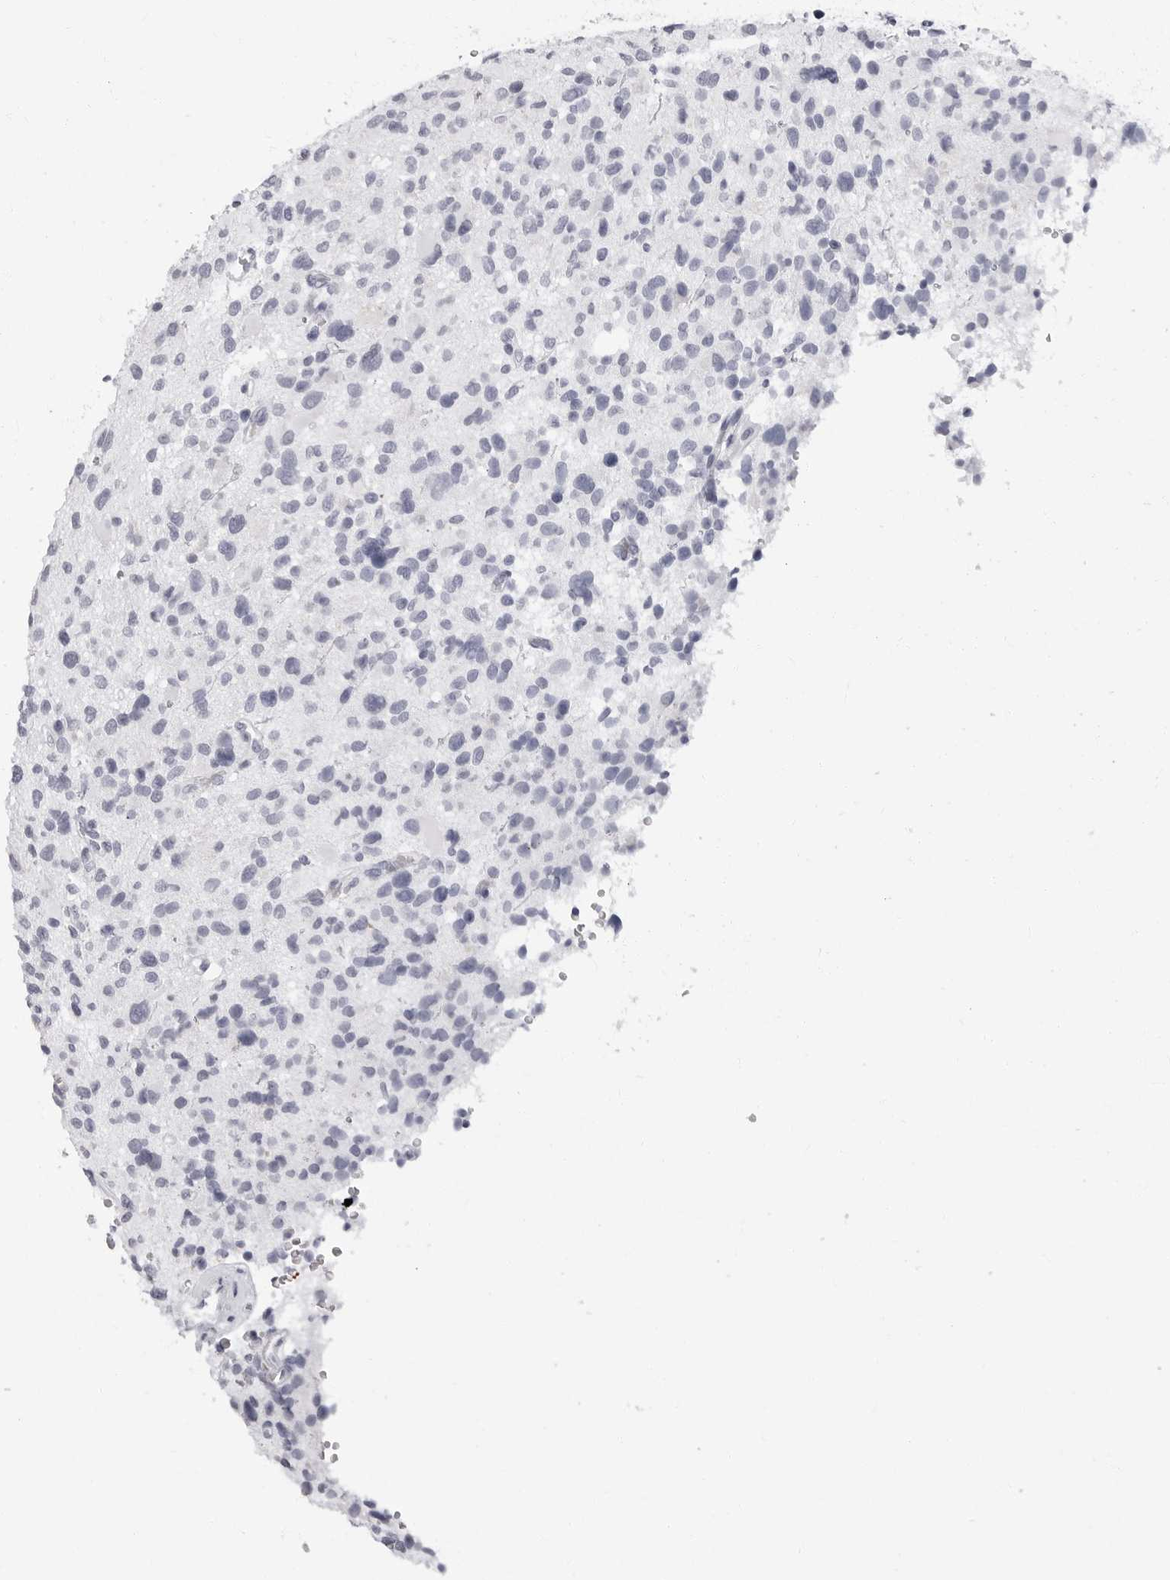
{"staining": {"intensity": "negative", "quantity": "none", "location": "none"}, "tissue": "glioma", "cell_type": "Tumor cells", "image_type": "cancer", "snomed": [{"axis": "morphology", "description": "Glioma, malignant, High grade"}, {"axis": "topography", "description": "Brain"}], "caption": "There is no significant expression in tumor cells of malignant glioma (high-grade).", "gene": "ERICH3", "patient": {"sex": "male", "age": 48}}